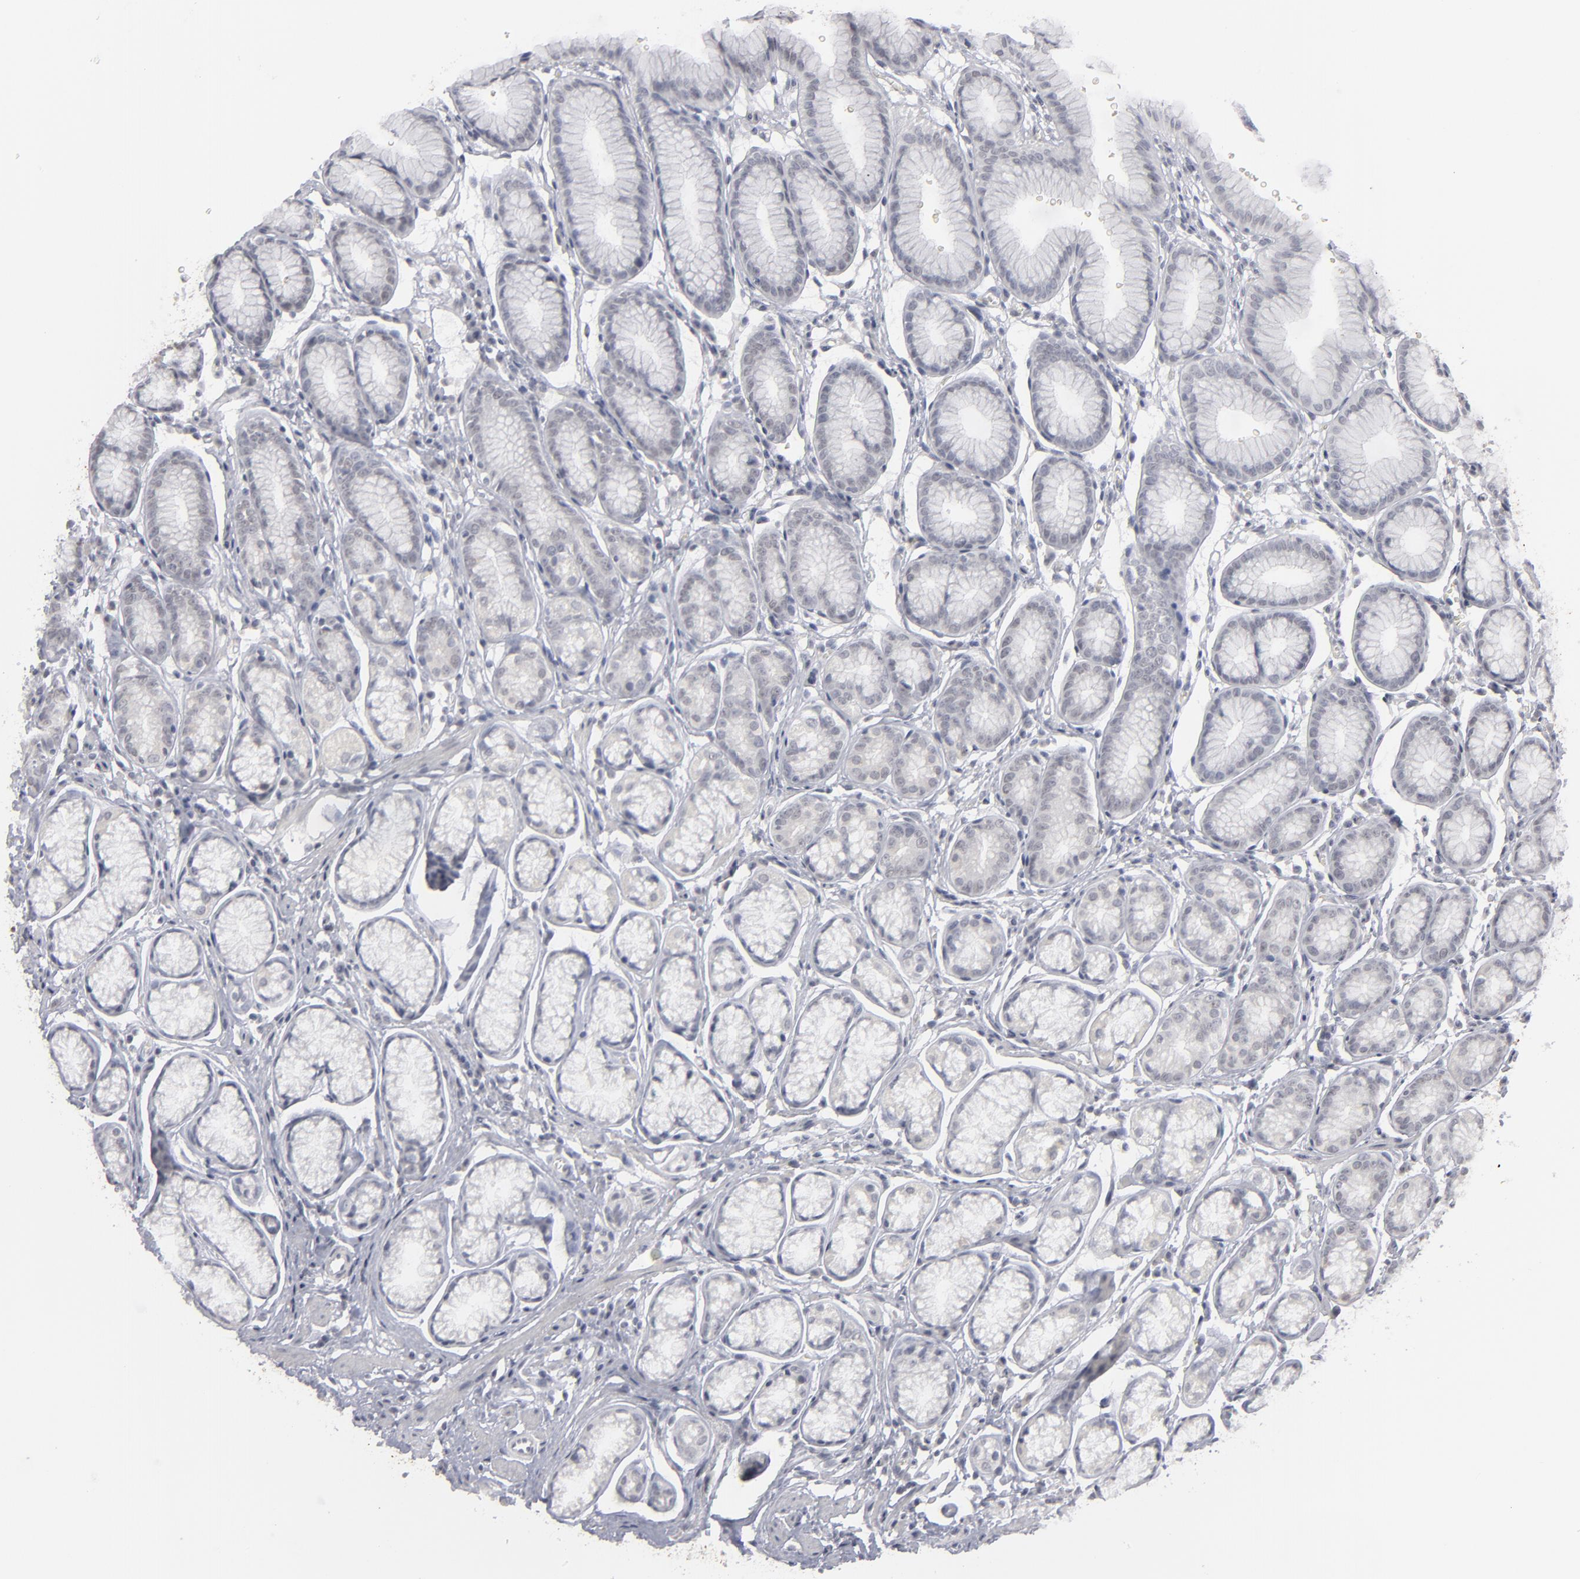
{"staining": {"intensity": "negative", "quantity": "none", "location": "none"}, "tissue": "stomach", "cell_type": "Glandular cells", "image_type": "normal", "snomed": [{"axis": "morphology", "description": "Normal tissue, NOS"}, {"axis": "topography", "description": "Stomach"}], "caption": "Glandular cells show no significant protein expression in normal stomach. Brightfield microscopy of IHC stained with DAB (brown) and hematoxylin (blue), captured at high magnification.", "gene": "KIAA1210", "patient": {"sex": "male", "age": 42}}